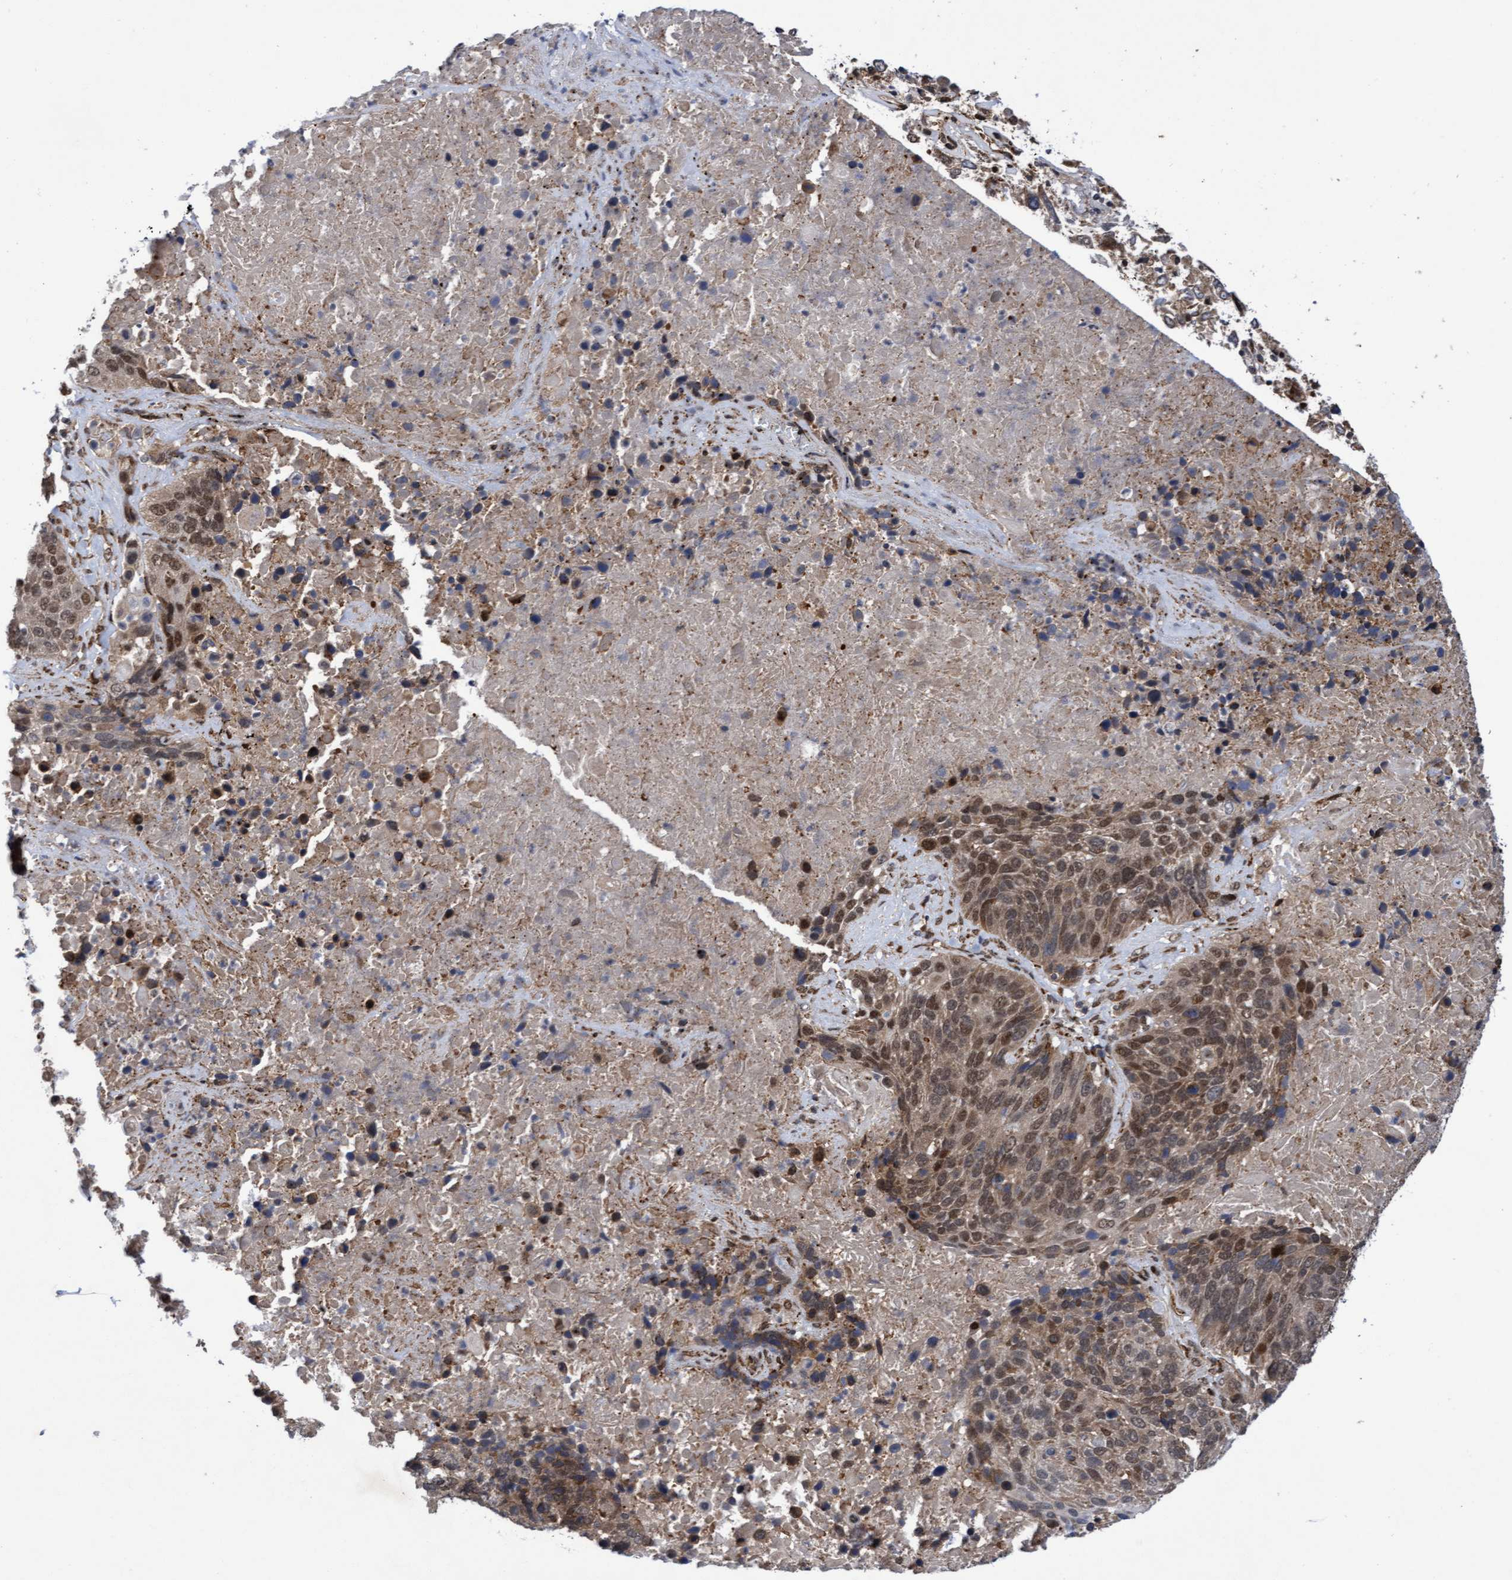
{"staining": {"intensity": "moderate", "quantity": ">75%", "location": "cytoplasmic/membranous,nuclear"}, "tissue": "lung cancer", "cell_type": "Tumor cells", "image_type": "cancer", "snomed": [{"axis": "morphology", "description": "Squamous cell carcinoma, NOS"}, {"axis": "topography", "description": "Lung"}], "caption": "Immunohistochemical staining of lung cancer (squamous cell carcinoma) exhibits medium levels of moderate cytoplasmic/membranous and nuclear protein expression in about >75% of tumor cells.", "gene": "TANC2", "patient": {"sex": "male", "age": 65}}